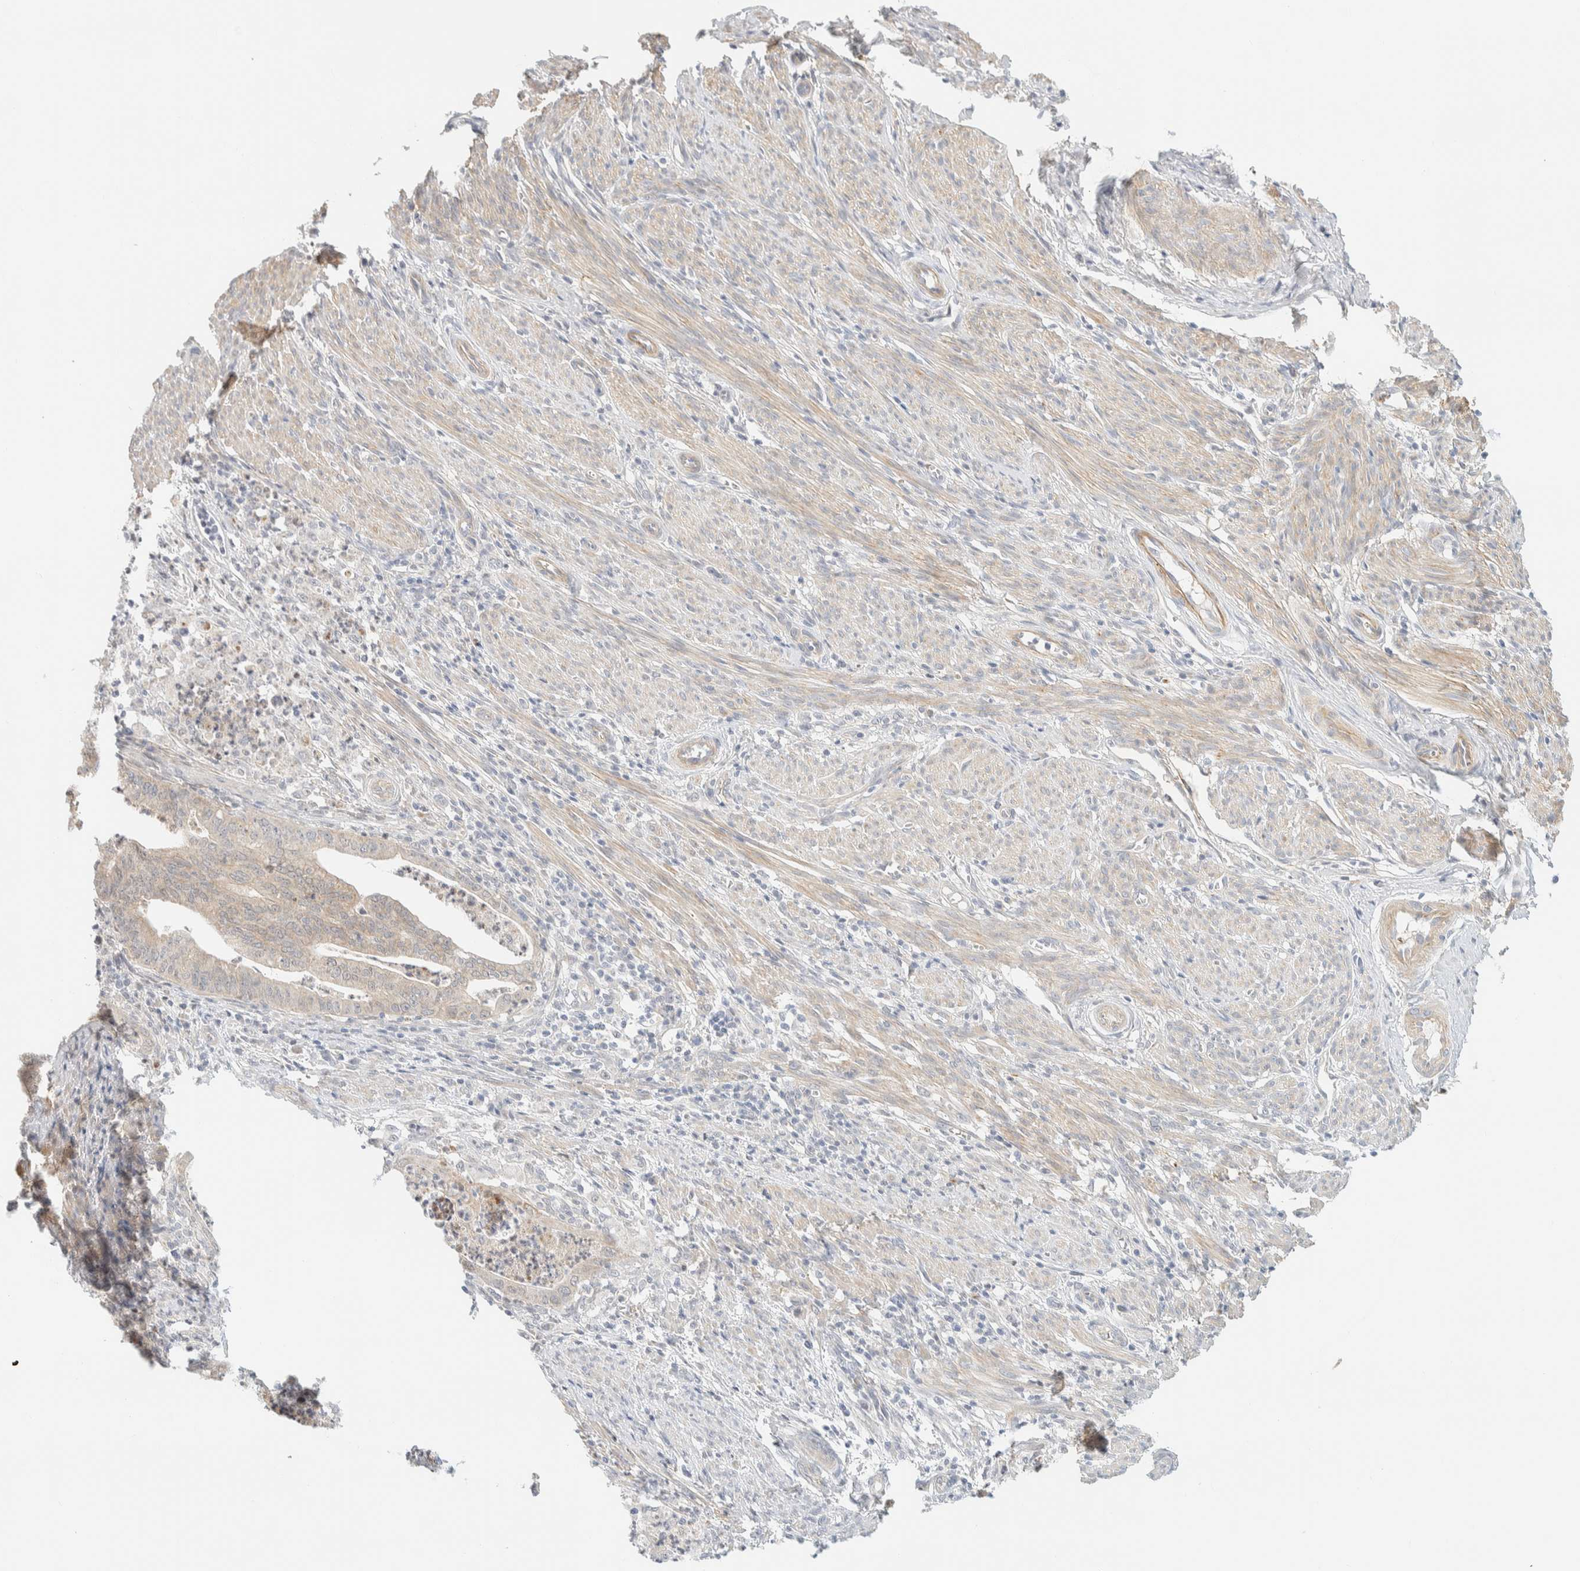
{"staining": {"intensity": "weak", "quantity": "<25%", "location": "cytoplasmic/membranous"}, "tissue": "endometrial cancer", "cell_type": "Tumor cells", "image_type": "cancer", "snomed": [{"axis": "morphology", "description": "Polyp, NOS"}, {"axis": "morphology", "description": "Adenocarcinoma, NOS"}, {"axis": "morphology", "description": "Adenoma, NOS"}, {"axis": "topography", "description": "Endometrium"}], "caption": "IHC of human endometrial cancer (adenoma) exhibits no expression in tumor cells. (DAB immunohistochemistry visualized using brightfield microscopy, high magnification).", "gene": "TNK1", "patient": {"sex": "female", "age": 79}}